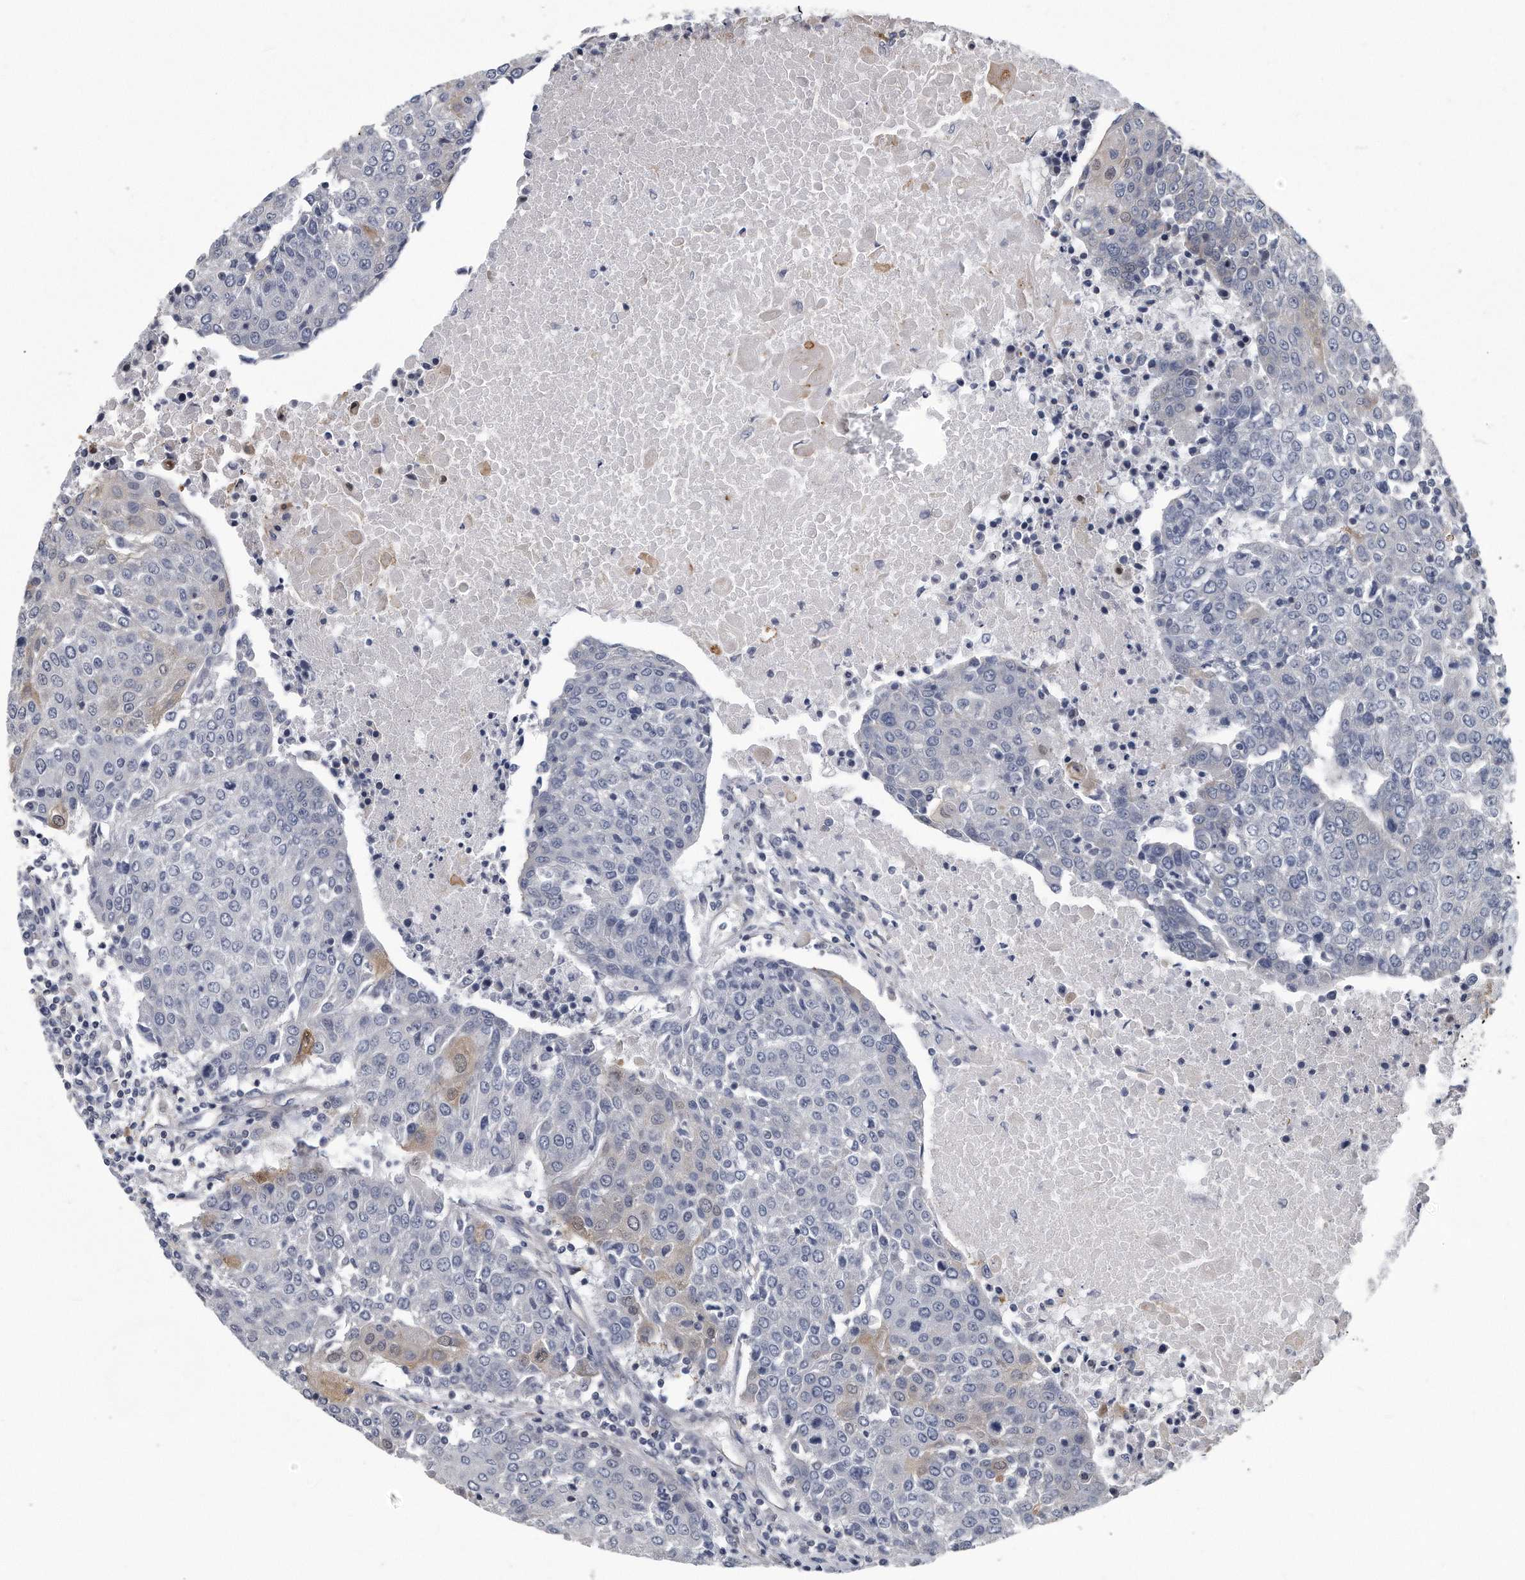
{"staining": {"intensity": "negative", "quantity": "none", "location": "none"}, "tissue": "urothelial cancer", "cell_type": "Tumor cells", "image_type": "cancer", "snomed": [{"axis": "morphology", "description": "Urothelial carcinoma, High grade"}, {"axis": "topography", "description": "Urinary bladder"}], "caption": "A high-resolution micrograph shows IHC staining of urothelial cancer, which displays no significant positivity in tumor cells.", "gene": "ARMCX1", "patient": {"sex": "female", "age": 85}}